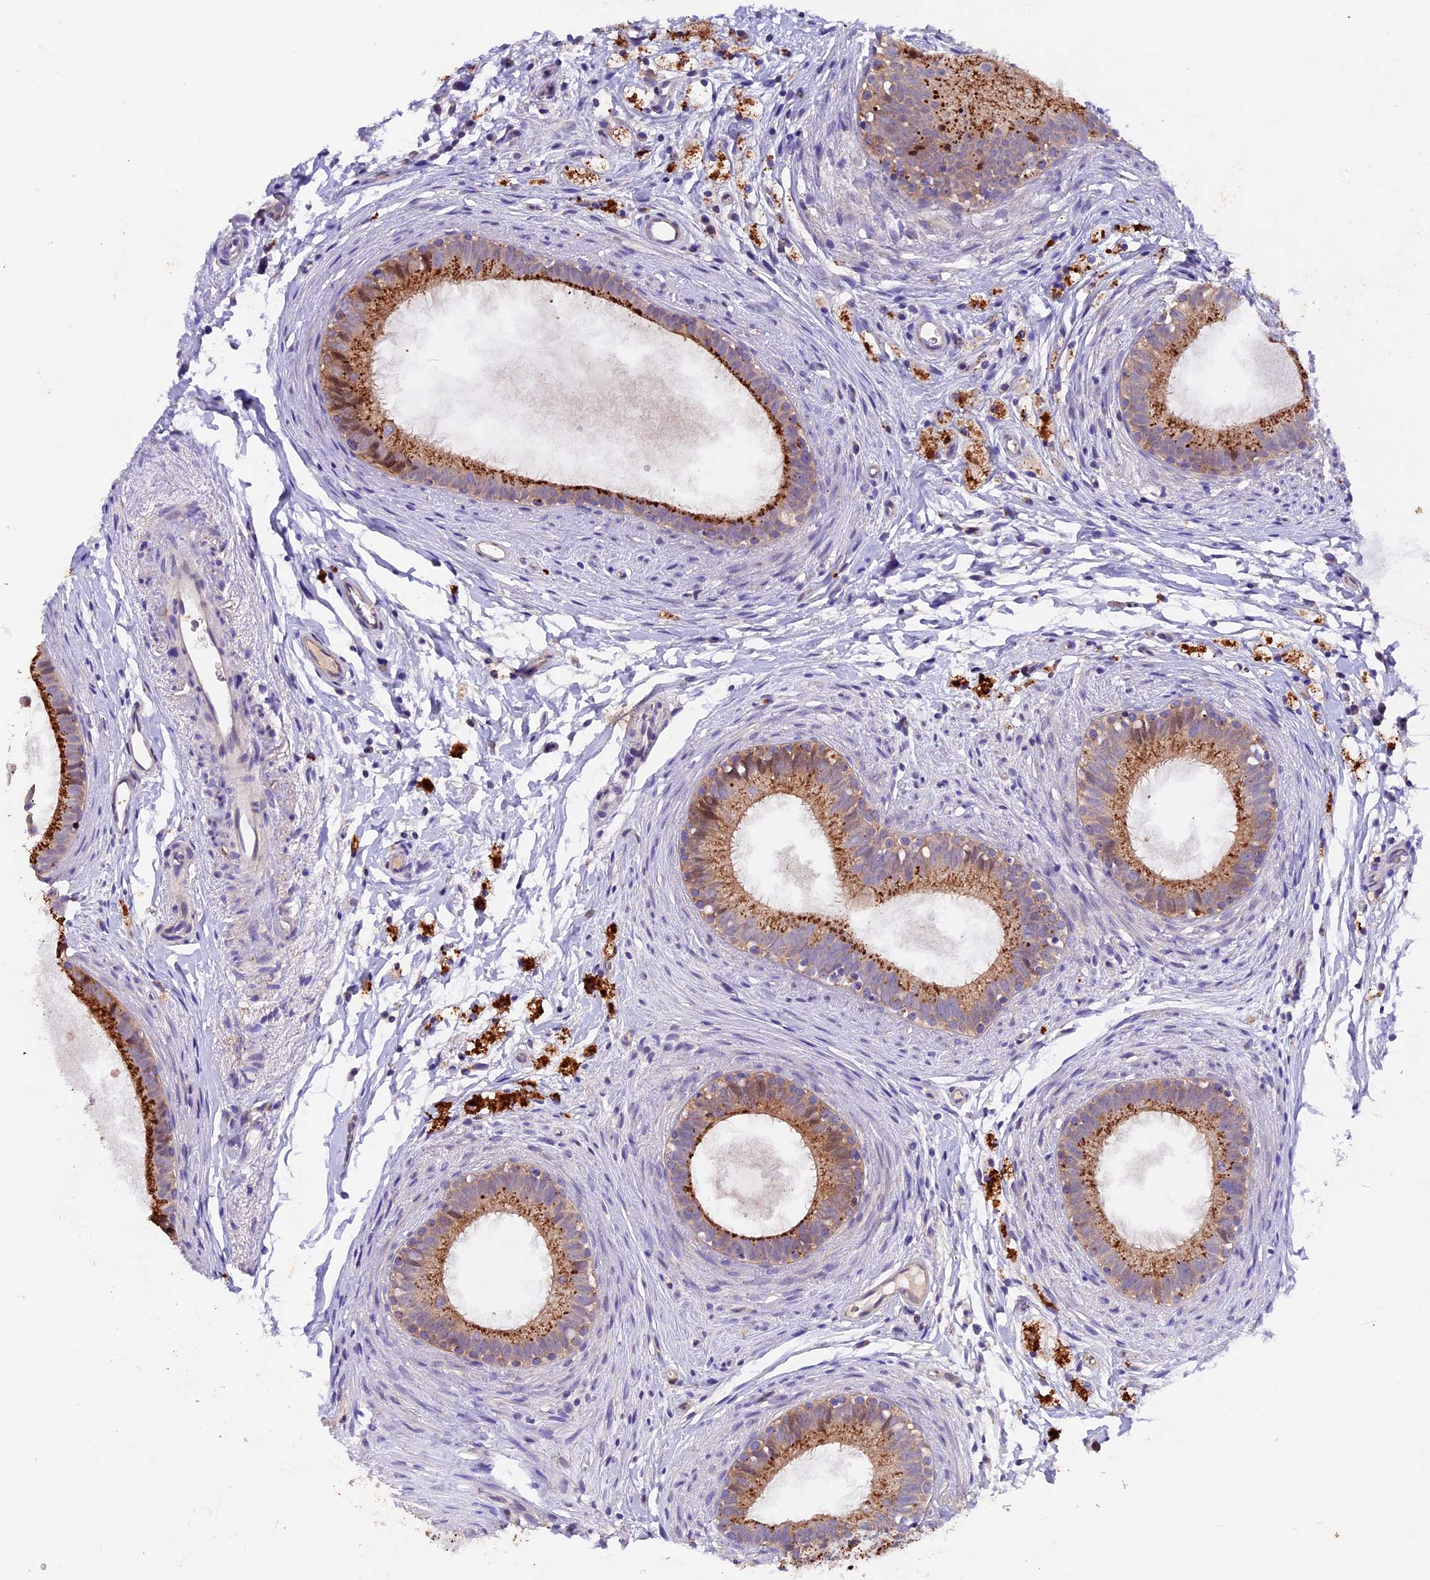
{"staining": {"intensity": "strong", "quantity": "25%-75%", "location": "cytoplasmic/membranous"}, "tissue": "epididymis", "cell_type": "Glandular cells", "image_type": "normal", "snomed": [{"axis": "morphology", "description": "Normal tissue, NOS"}, {"axis": "topography", "description": "Epididymis"}], "caption": "A brown stain labels strong cytoplasmic/membranous positivity of a protein in glandular cells of unremarkable human epididymis. (DAB (3,3'-diaminobenzidine) IHC with brightfield microscopy, high magnification).", "gene": "NCK2", "patient": {"sex": "male", "age": 80}}